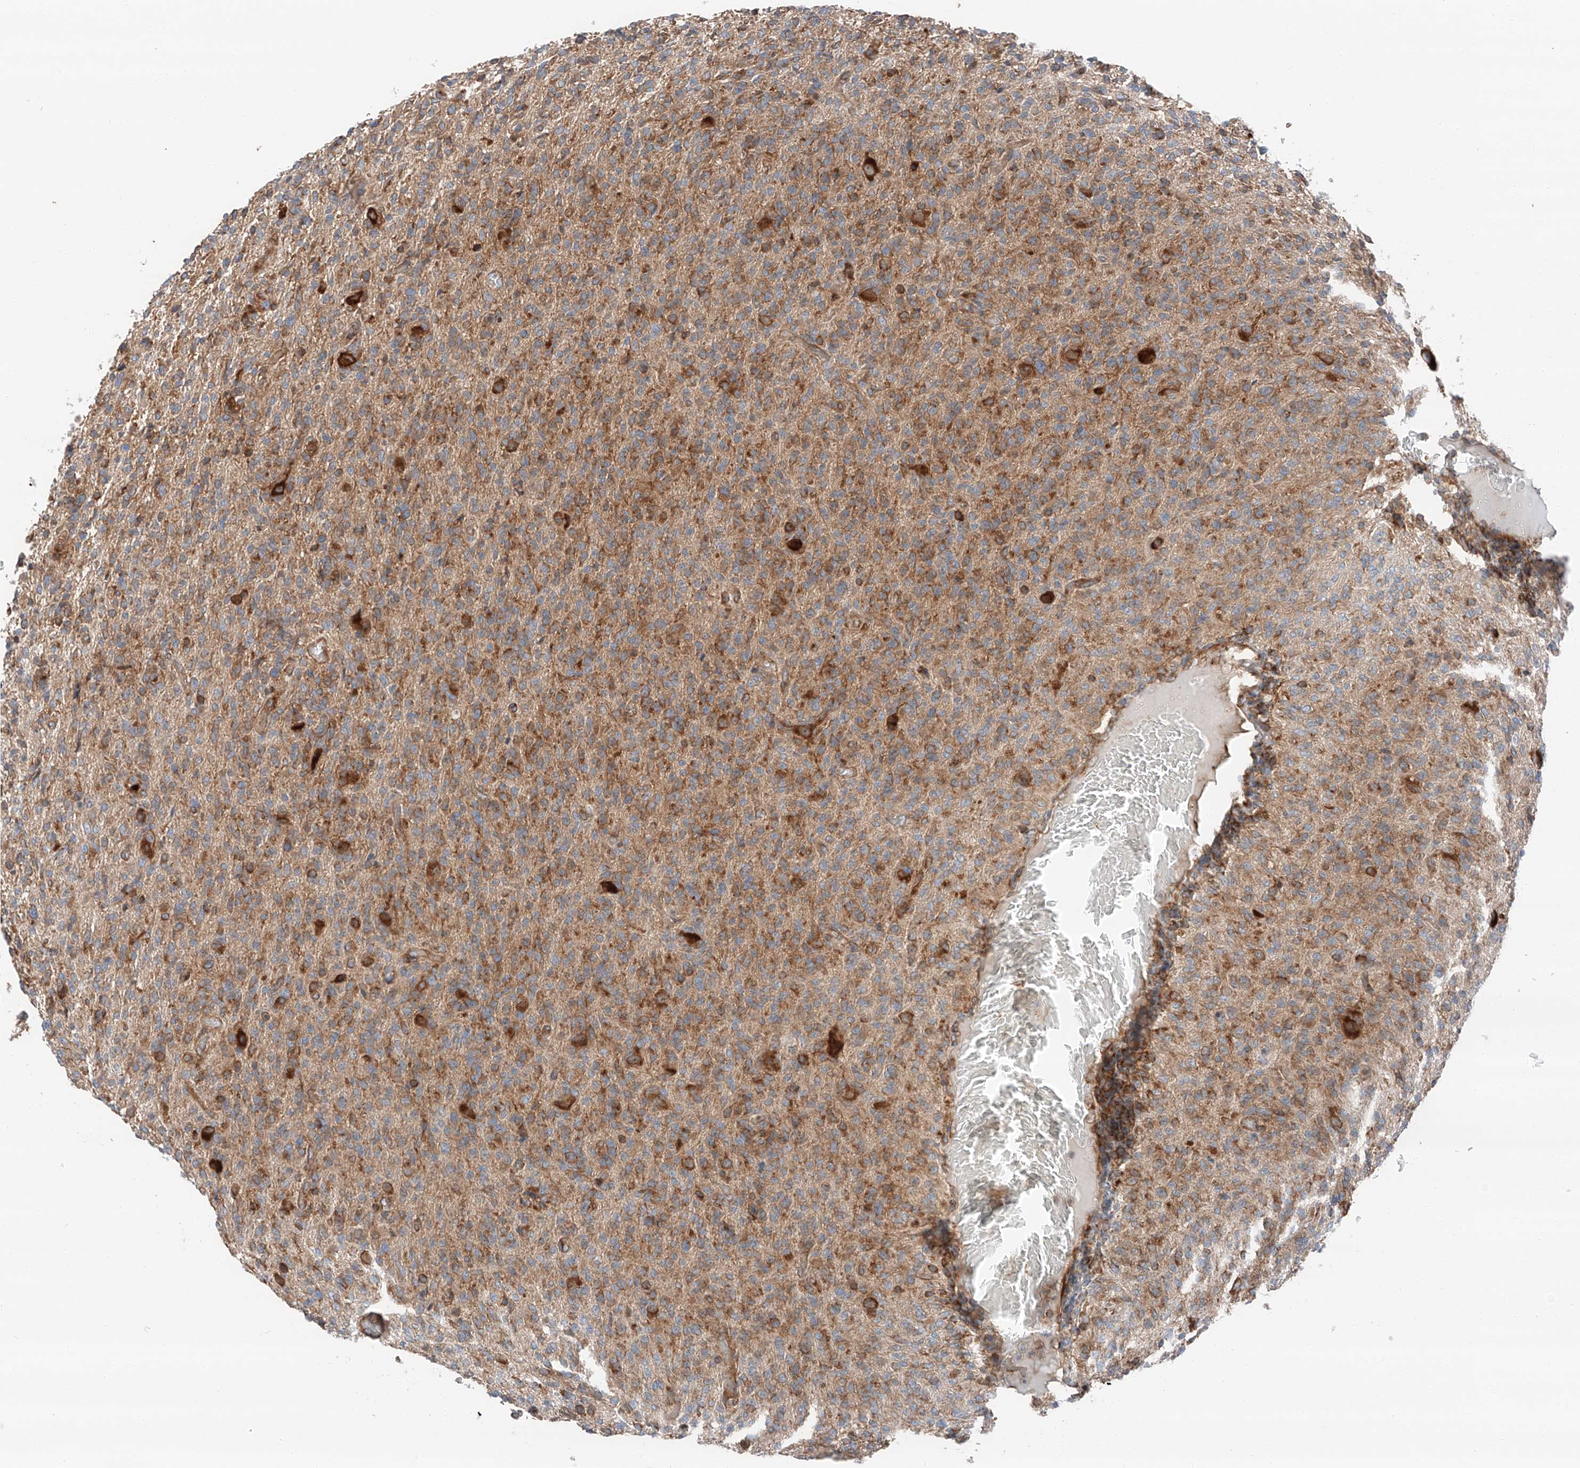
{"staining": {"intensity": "moderate", "quantity": "25%-75%", "location": "cytoplasmic/membranous"}, "tissue": "glioma", "cell_type": "Tumor cells", "image_type": "cancer", "snomed": [{"axis": "morphology", "description": "Glioma, malignant, High grade"}, {"axis": "topography", "description": "Brain"}], "caption": "Malignant glioma (high-grade) was stained to show a protein in brown. There is medium levels of moderate cytoplasmic/membranous staining in about 25%-75% of tumor cells. (DAB = brown stain, brightfield microscopy at high magnification).", "gene": "ZC3H15", "patient": {"sex": "female", "age": 57}}